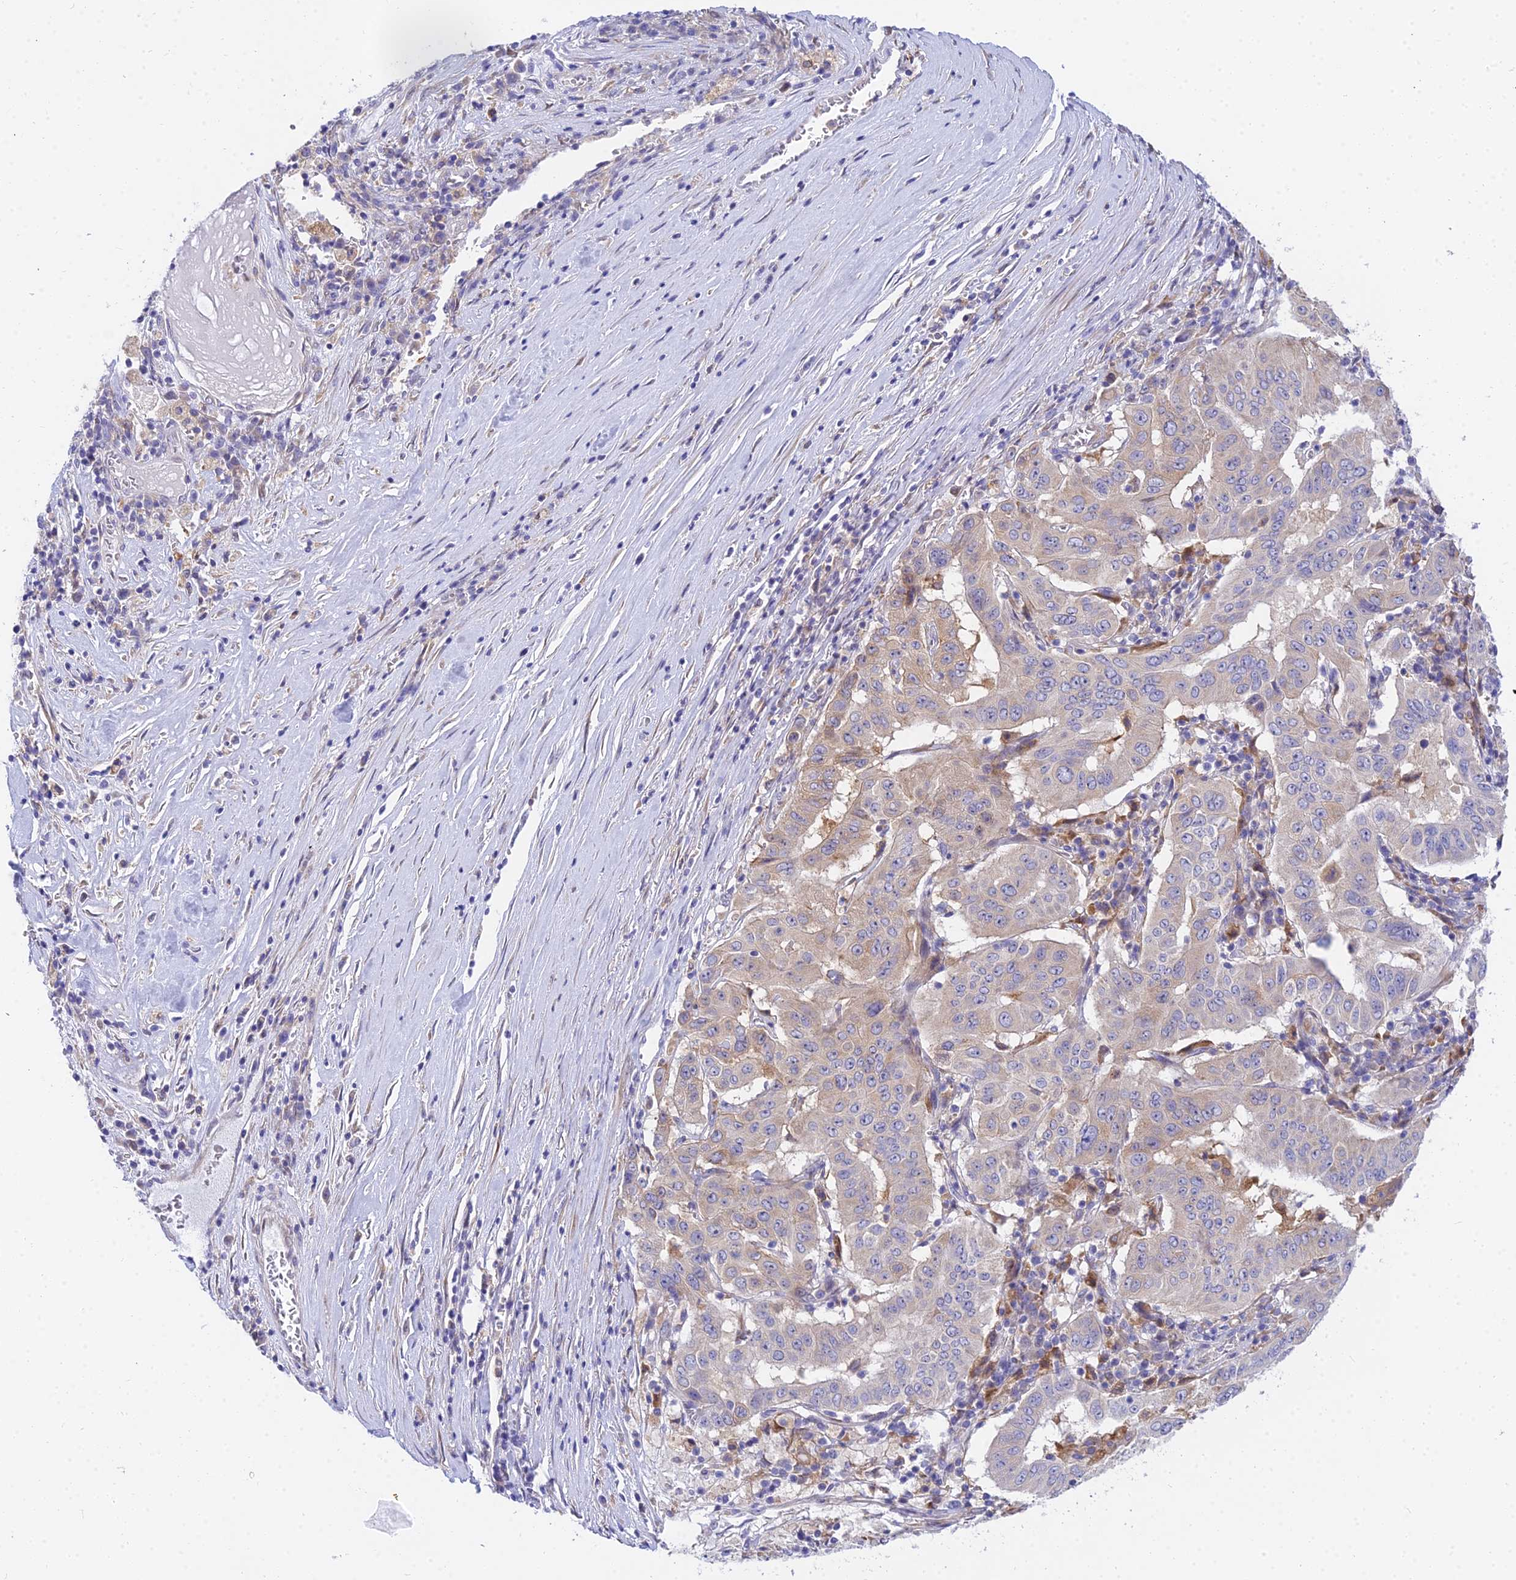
{"staining": {"intensity": "negative", "quantity": "none", "location": "none"}, "tissue": "pancreatic cancer", "cell_type": "Tumor cells", "image_type": "cancer", "snomed": [{"axis": "morphology", "description": "Adenocarcinoma, NOS"}, {"axis": "topography", "description": "Pancreas"}], "caption": "IHC histopathology image of human pancreatic cancer (adenocarcinoma) stained for a protein (brown), which shows no staining in tumor cells.", "gene": "ARL8B", "patient": {"sex": "male", "age": 63}}